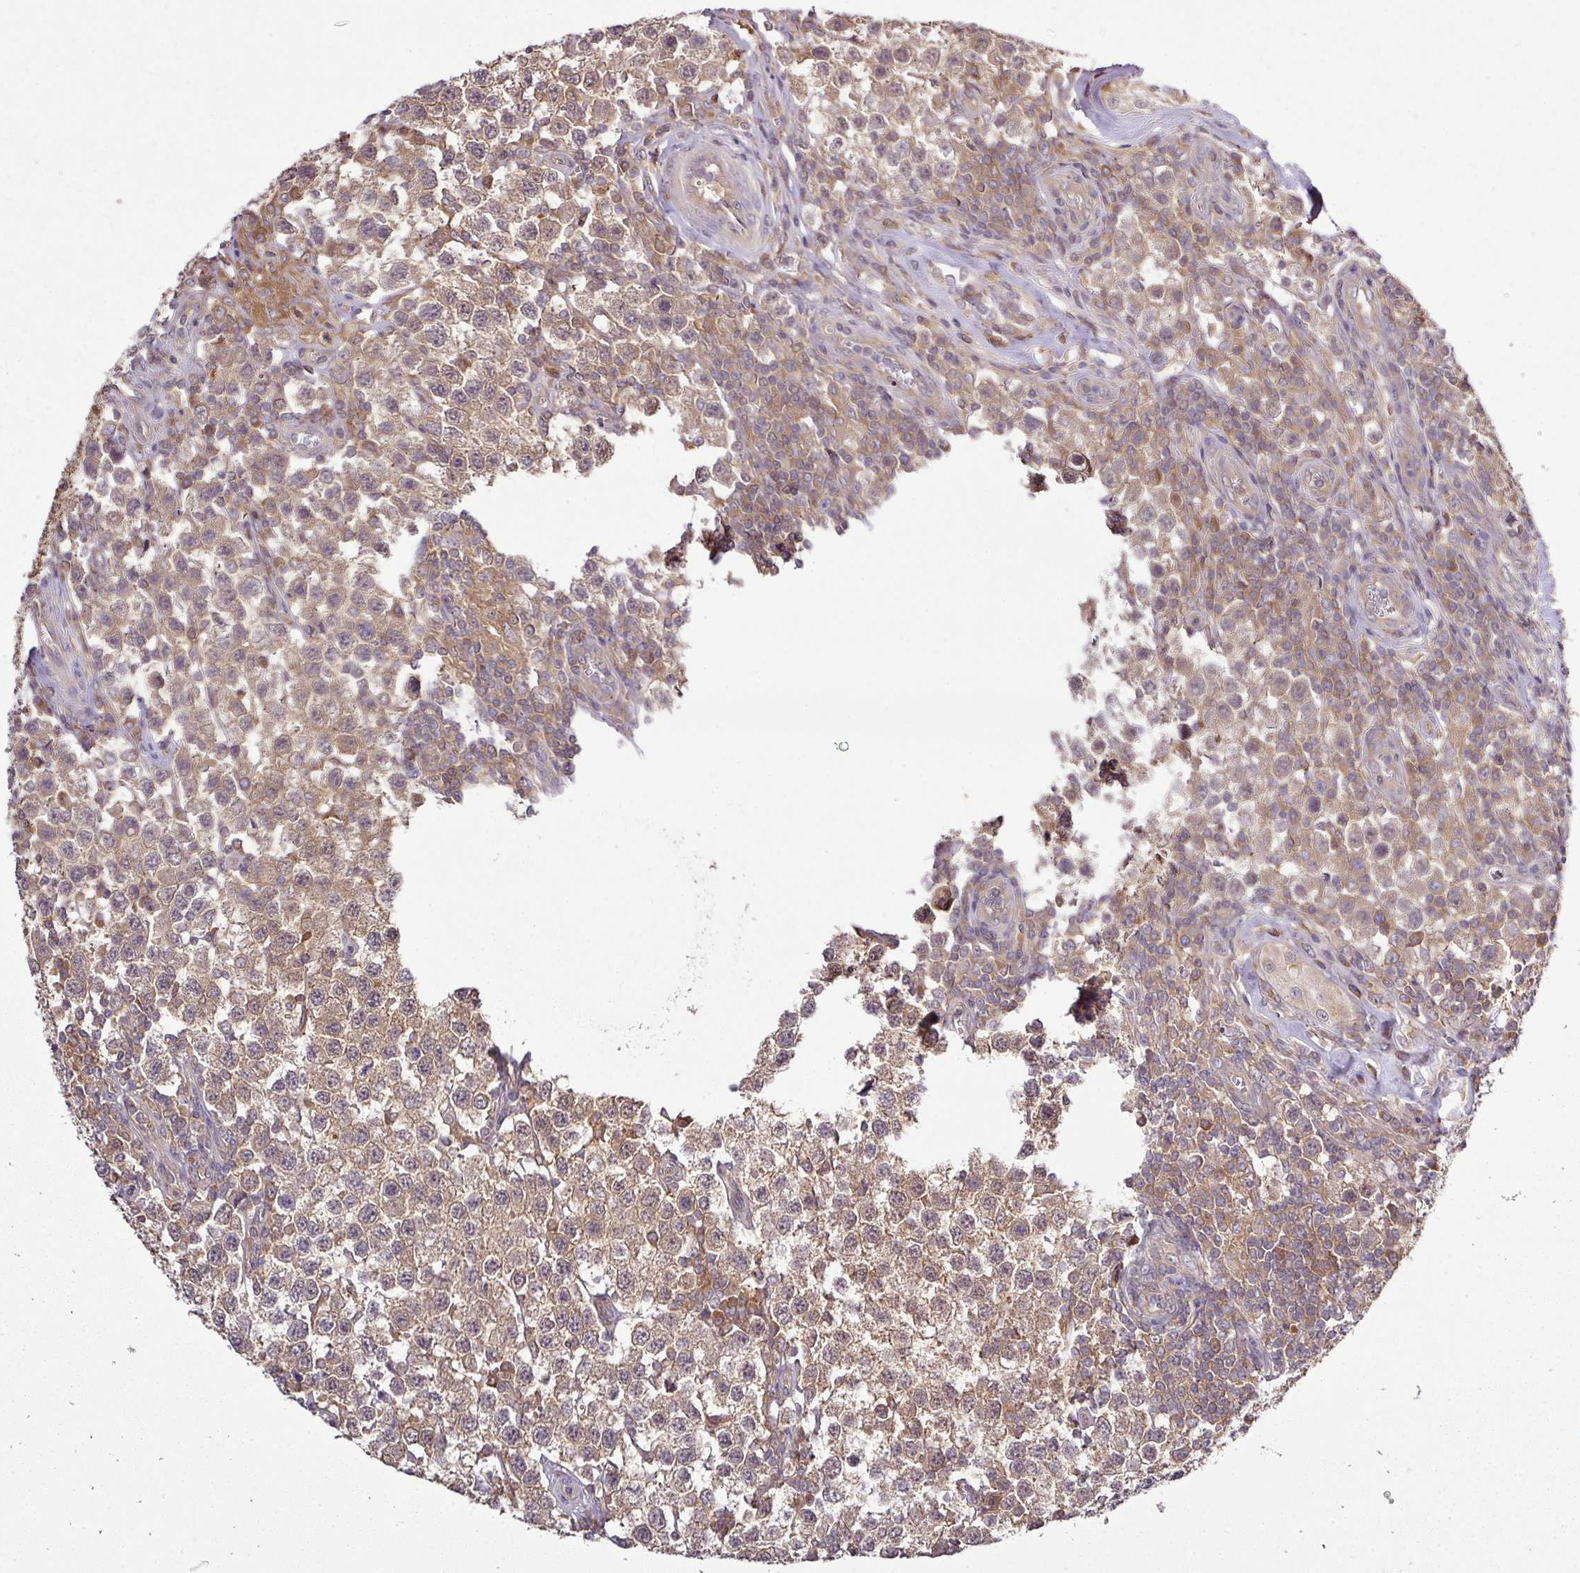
{"staining": {"intensity": "moderate", "quantity": ">75%", "location": "cytoplasmic/membranous"}, "tissue": "testis cancer", "cell_type": "Tumor cells", "image_type": "cancer", "snomed": [{"axis": "morphology", "description": "Seminoma, NOS"}, {"axis": "topography", "description": "Testis"}], "caption": "Brown immunohistochemical staining in human testis cancer exhibits moderate cytoplasmic/membranous positivity in about >75% of tumor cells. (DAB = brown stain, brightfield microscopy at high magnification).", "gene": "TMEM107", "patient": {"sex": "male", "age": 34}}